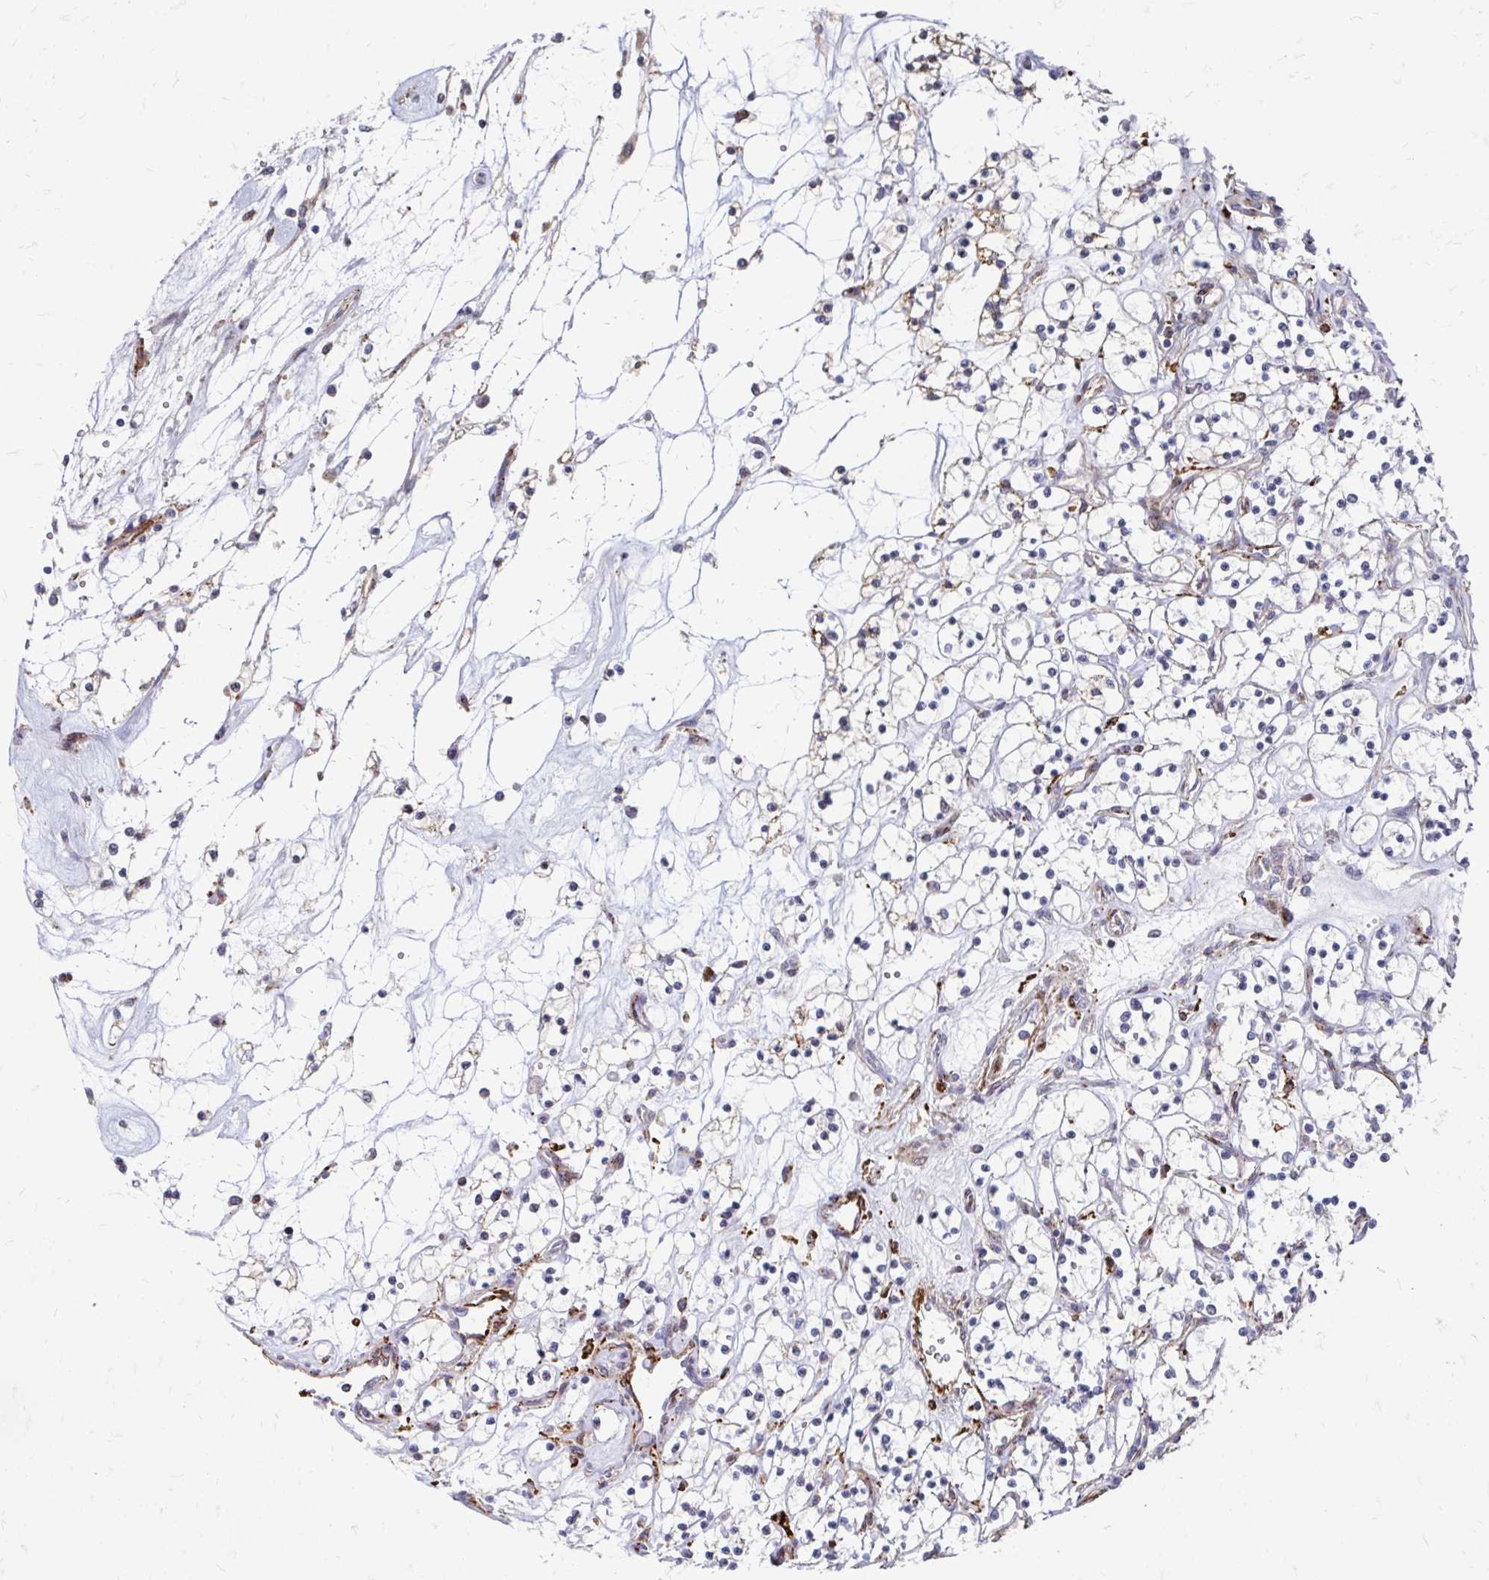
{"staining": {"intensity": "negative", "quantity": "none", "location": "none"}, "tissue": "renal cancer", "cell_type": "Tumor cells", "image_type": "cancer", "snomed": [{"axis": "morphology", "description": "Adenocarcinoma, NOS"}, {"axis": "topography", "description": "Kidney"}], "caption": "Renal cancer was stained to show a protein in brown. There is no significant staining in tumor cells.", "gene": "CDKL1", "patient": {"sex": "female", "age": 69}}